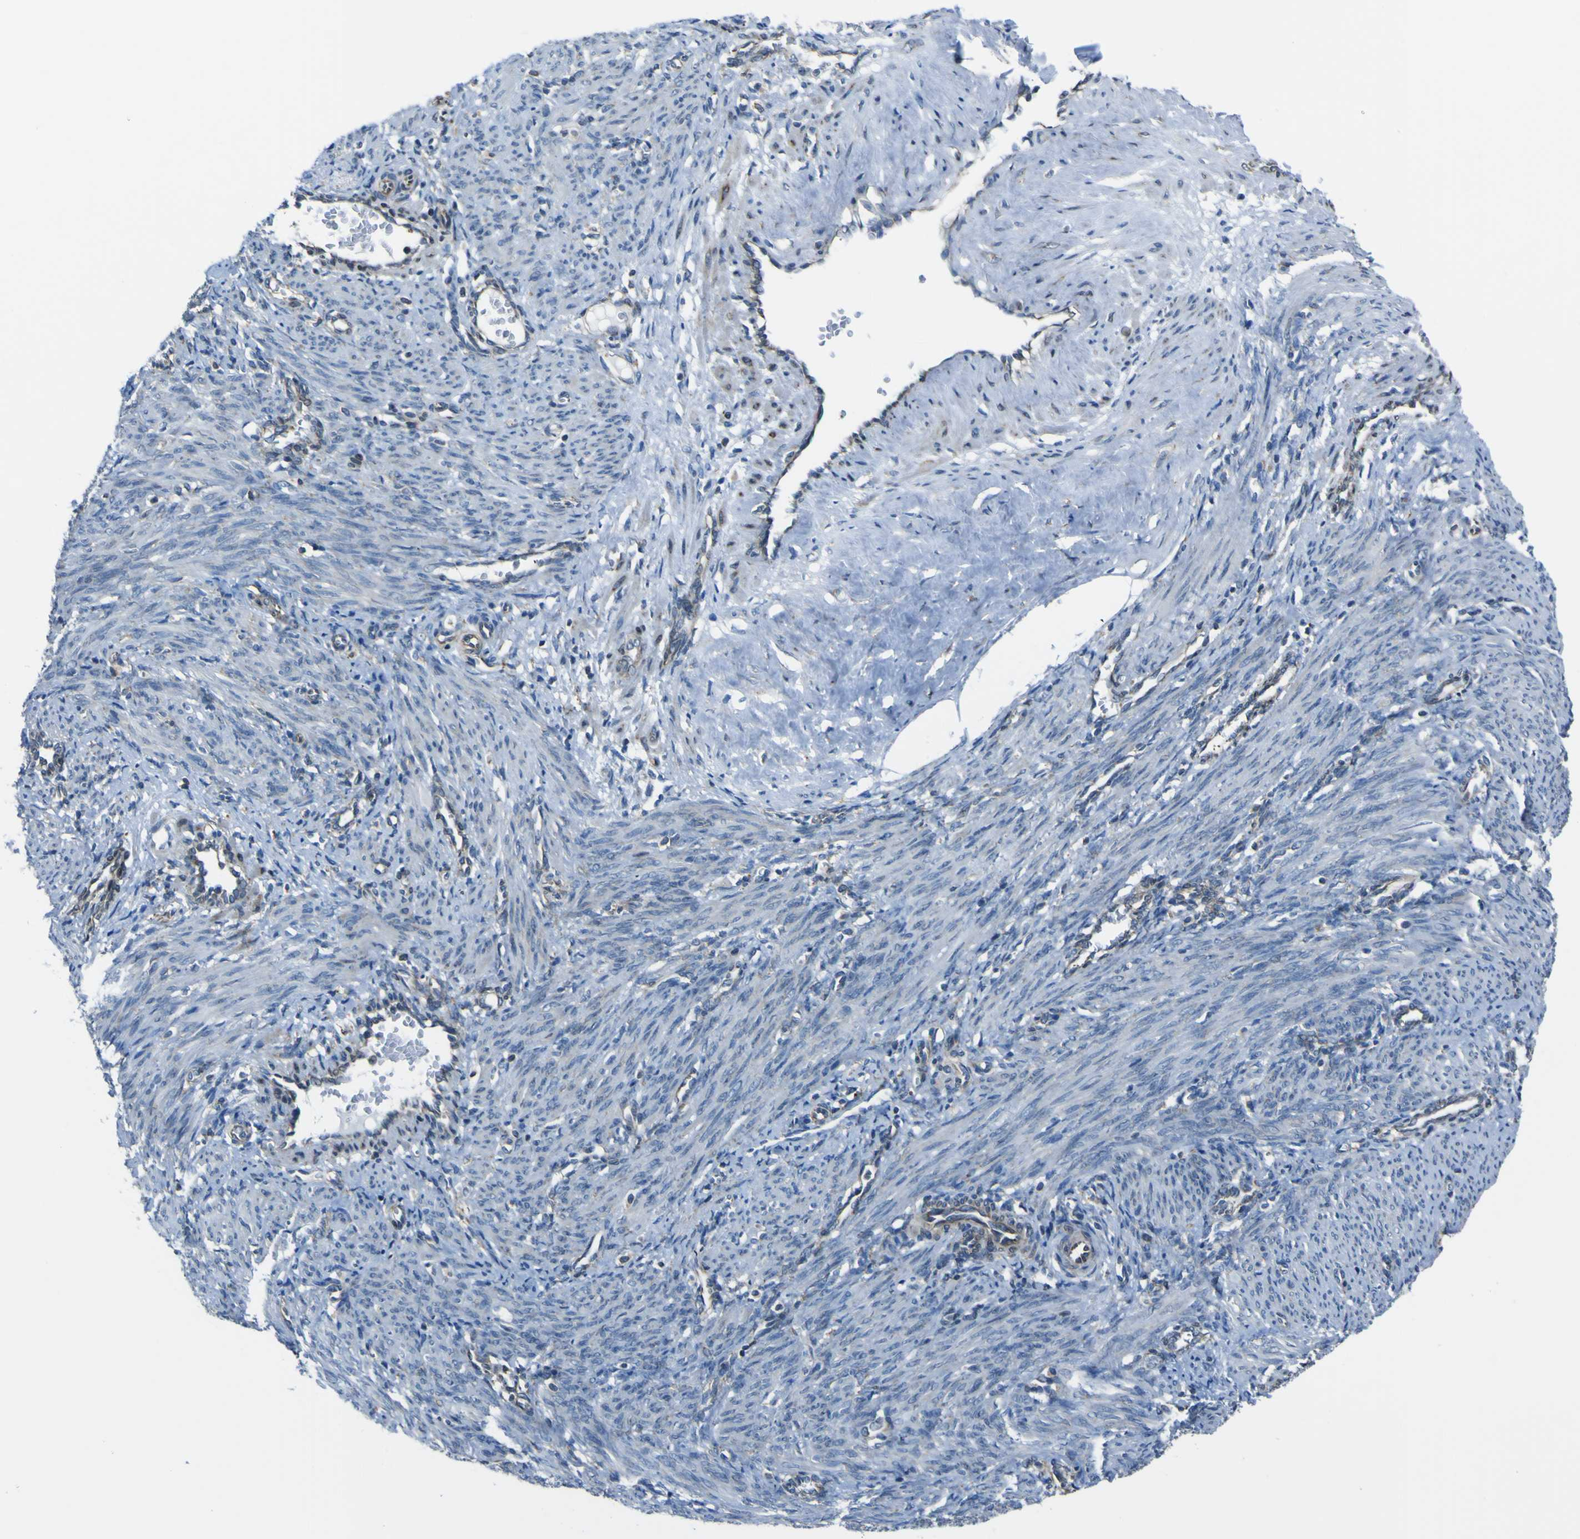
{"staining": {"intensity": "negative", "quantity": "none", "location": "none"}, "tissue": "smooth muscle", "cell_type": "Smooth muscle cells", "image_type": "normal", "snomed": [{"axis": "morphology", "description": "Normal tissue, NOS"}, {"axis": "topography", "description": "Endometrium"}], "caption": "DAB (3,3'-diaminobenzidine) immunohistochemical staining of unremarkable smooth muscle reveals no significant expression in smooth muscle cells. (Immunohistochemistry (ihc), brightfield microscopy, high magnification).", "gene": "STIM1", "patient": {"sex": "female", "age": 33}}